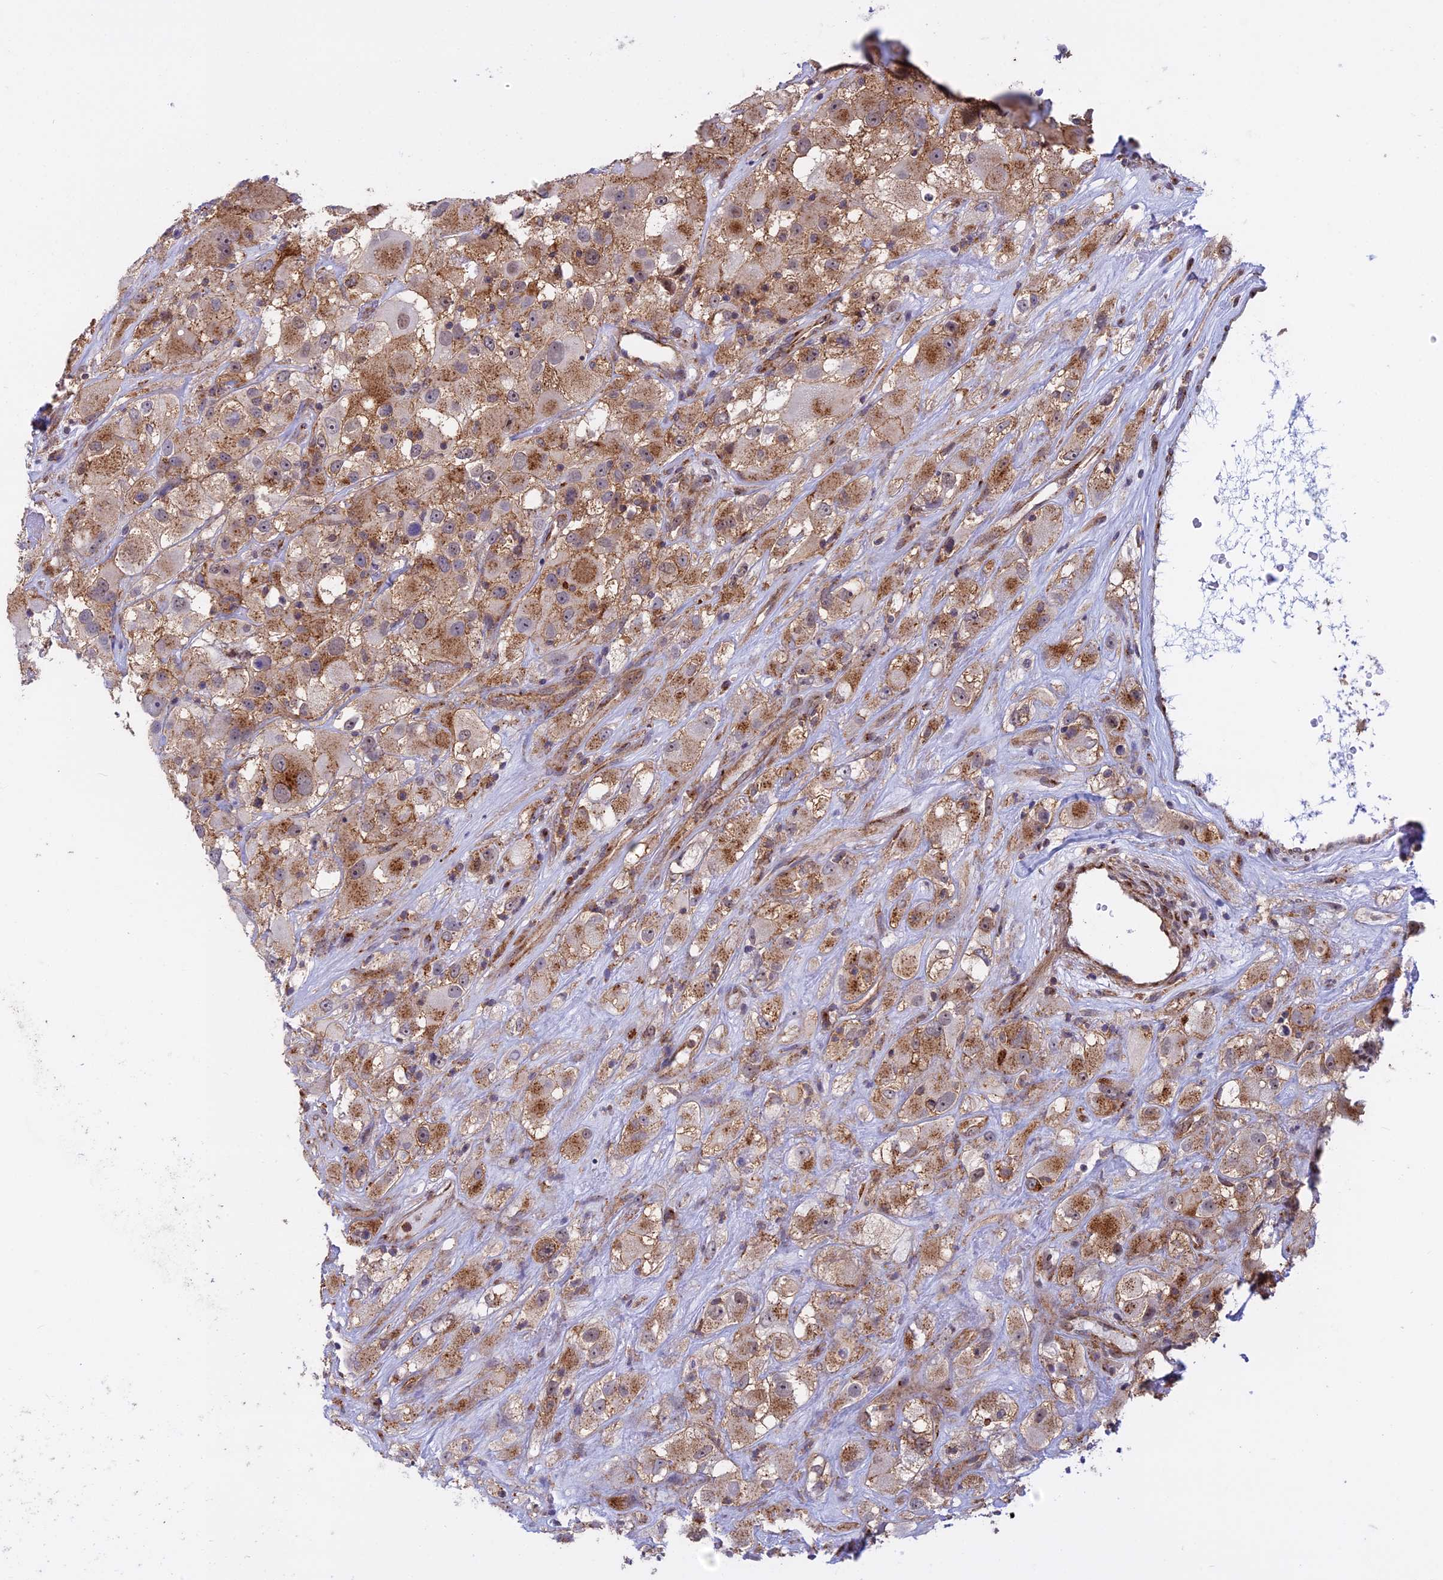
{"staining": {"intensity": "moderate", "quantity": "25%-75%", "location": "cytoplasmic/membranous"}, "tissue": "renal cancer", "cell_type": "Tumor cells", "image_type": "cancer", "snomed": [{"axis": "morphology", "description": "Adenocarcinoma, NOS"}, {"axis": "topography", "description": "Kidney"}], "caption": "Renal cancer (adenocarcinoma) stained for a protein displays moderate cytoplasmic/membranous positivity in tumor cells.", "gene": "CLINT1", "patient": {"sex": "female", "age": 52}}